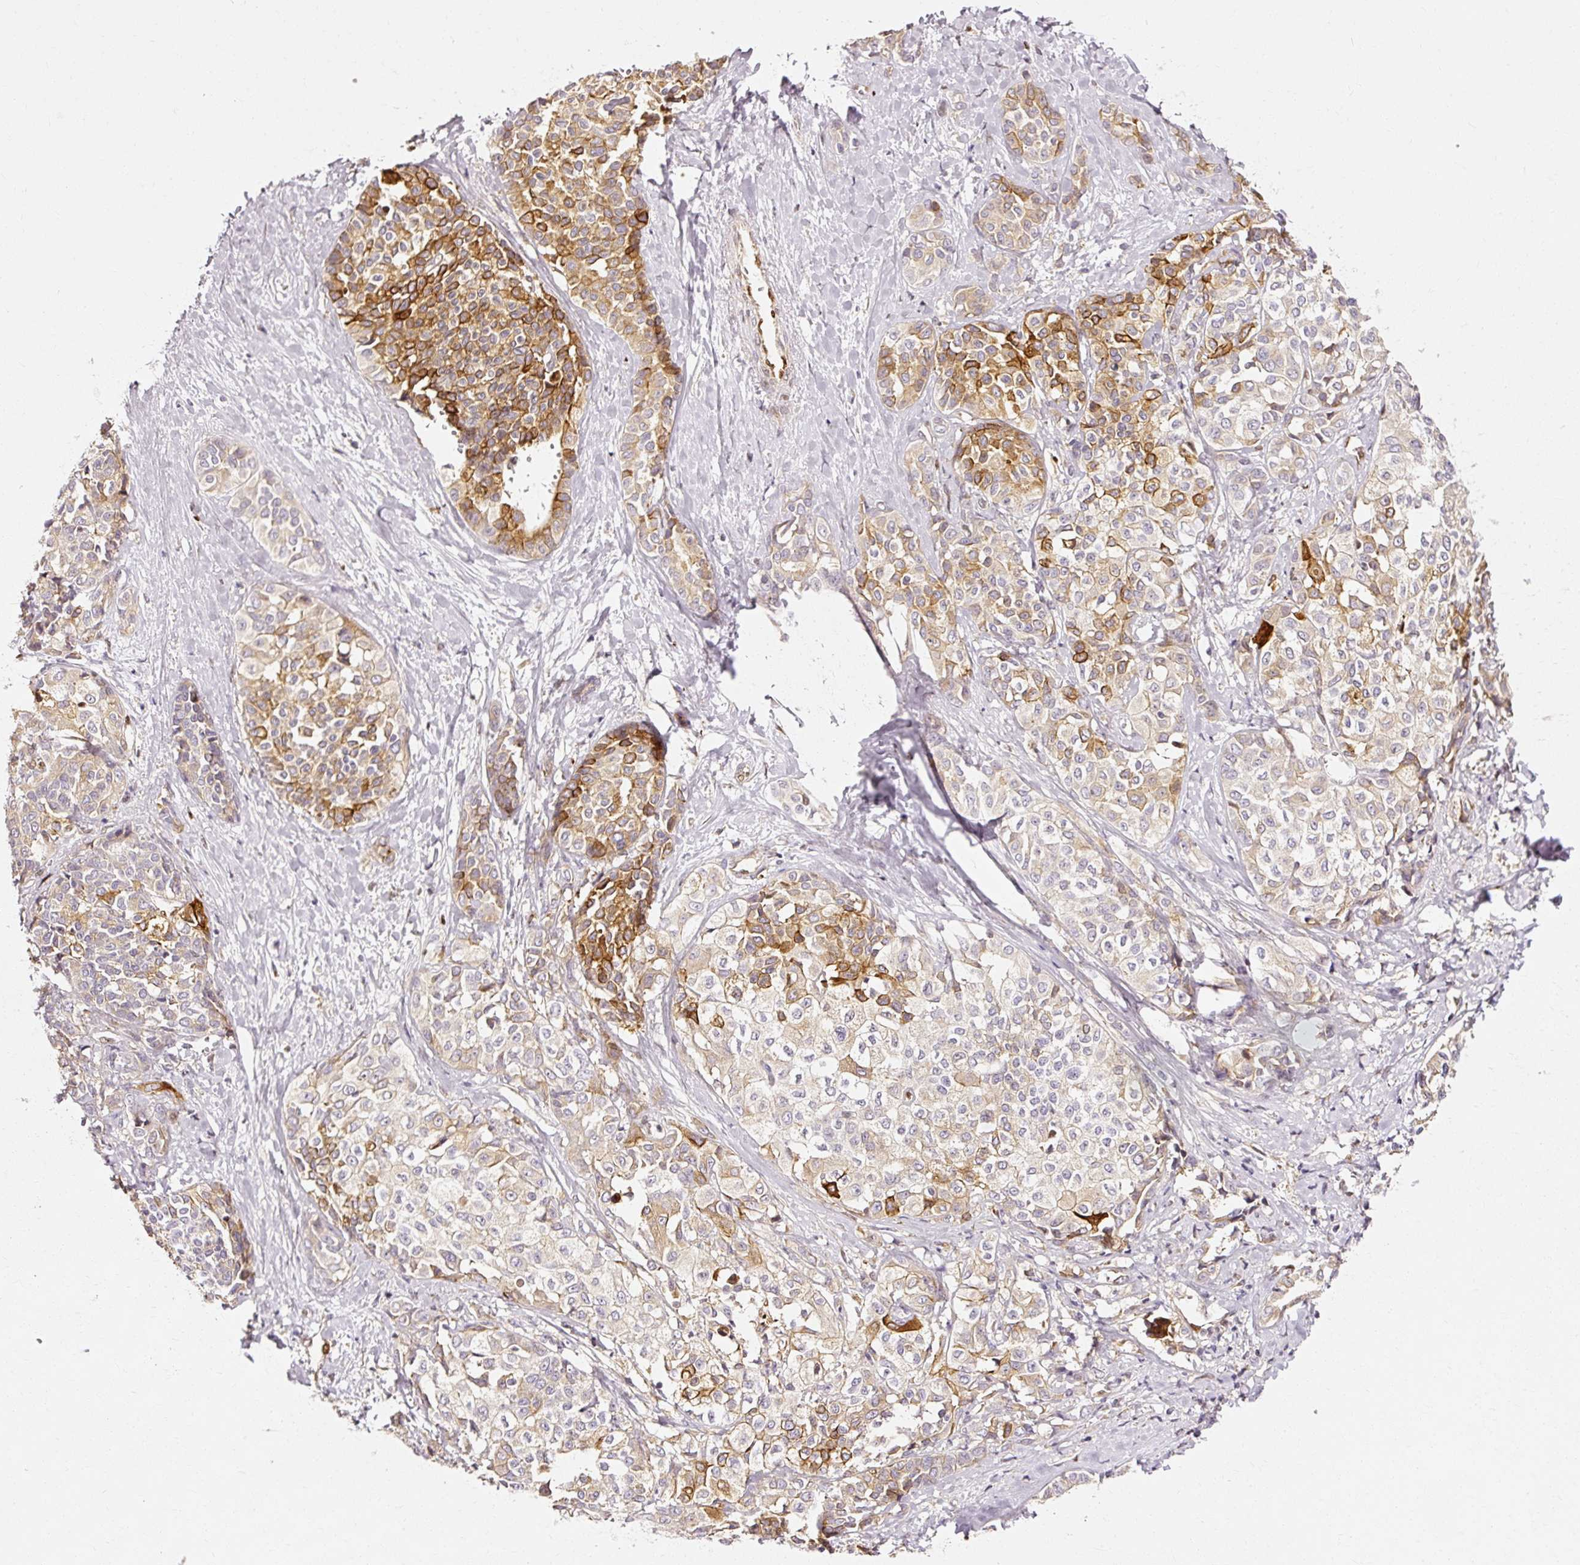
{"staining": {"intensity": "strong", "quantity": "<25%", "location": "cytoplasmic/membranous"}, "tissue": "liver cancer", "cell_type": "Tumor cells", "image_type": "cancer", "snomed": [{"axis": "morphology", "description": "Cholangiocarcinoma"}, {"axis": "topography", "description": "Liver"}], "caption": "This histopathology image shows immunohistochemistry (IHC) staining of human liver cholangiocarcinoma, with medium strong cytoplasmic/membranous expression in approximately <25% of tumor cells.", "gene": "NAPA", "patient": {"sex": "female", "age": 77}}